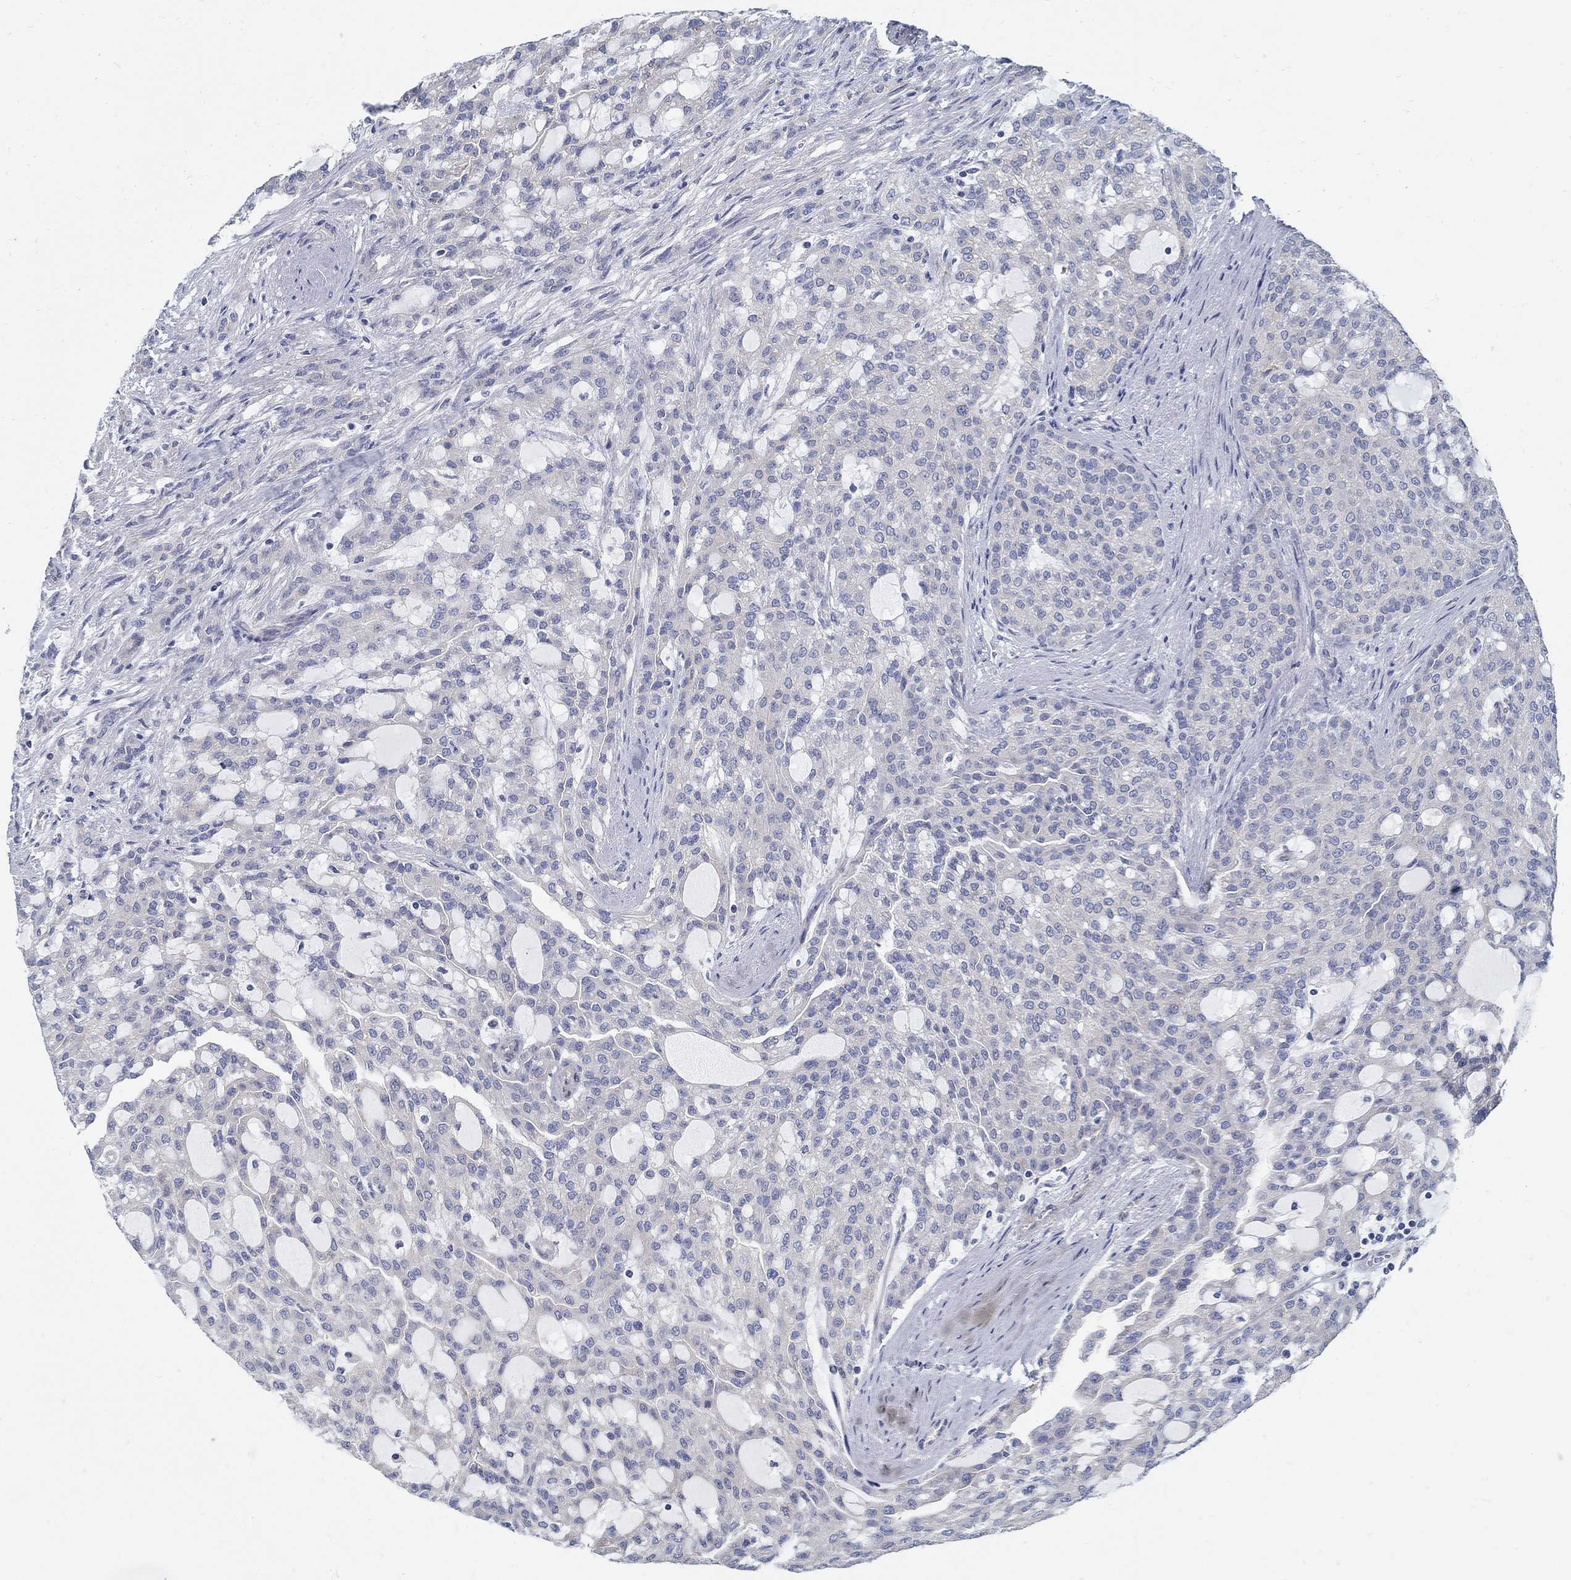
{"staining": {"intensity": "negative", "quantity": "none", "location": "none"}, "tissue": "renal cancer", "cell_type": "Tumor cells", "image_type": "cancer", "snomed": [{"axis": "morphology", "description": "Adenocarcinoma, NOS"}, {"axis": "topography", "description": "Kidney"}], "caption": "Tumor cells show no significant protein expression in renal cancer.", "gene": "C15orf39", "patient": {"sex": "male", "age": 63}}